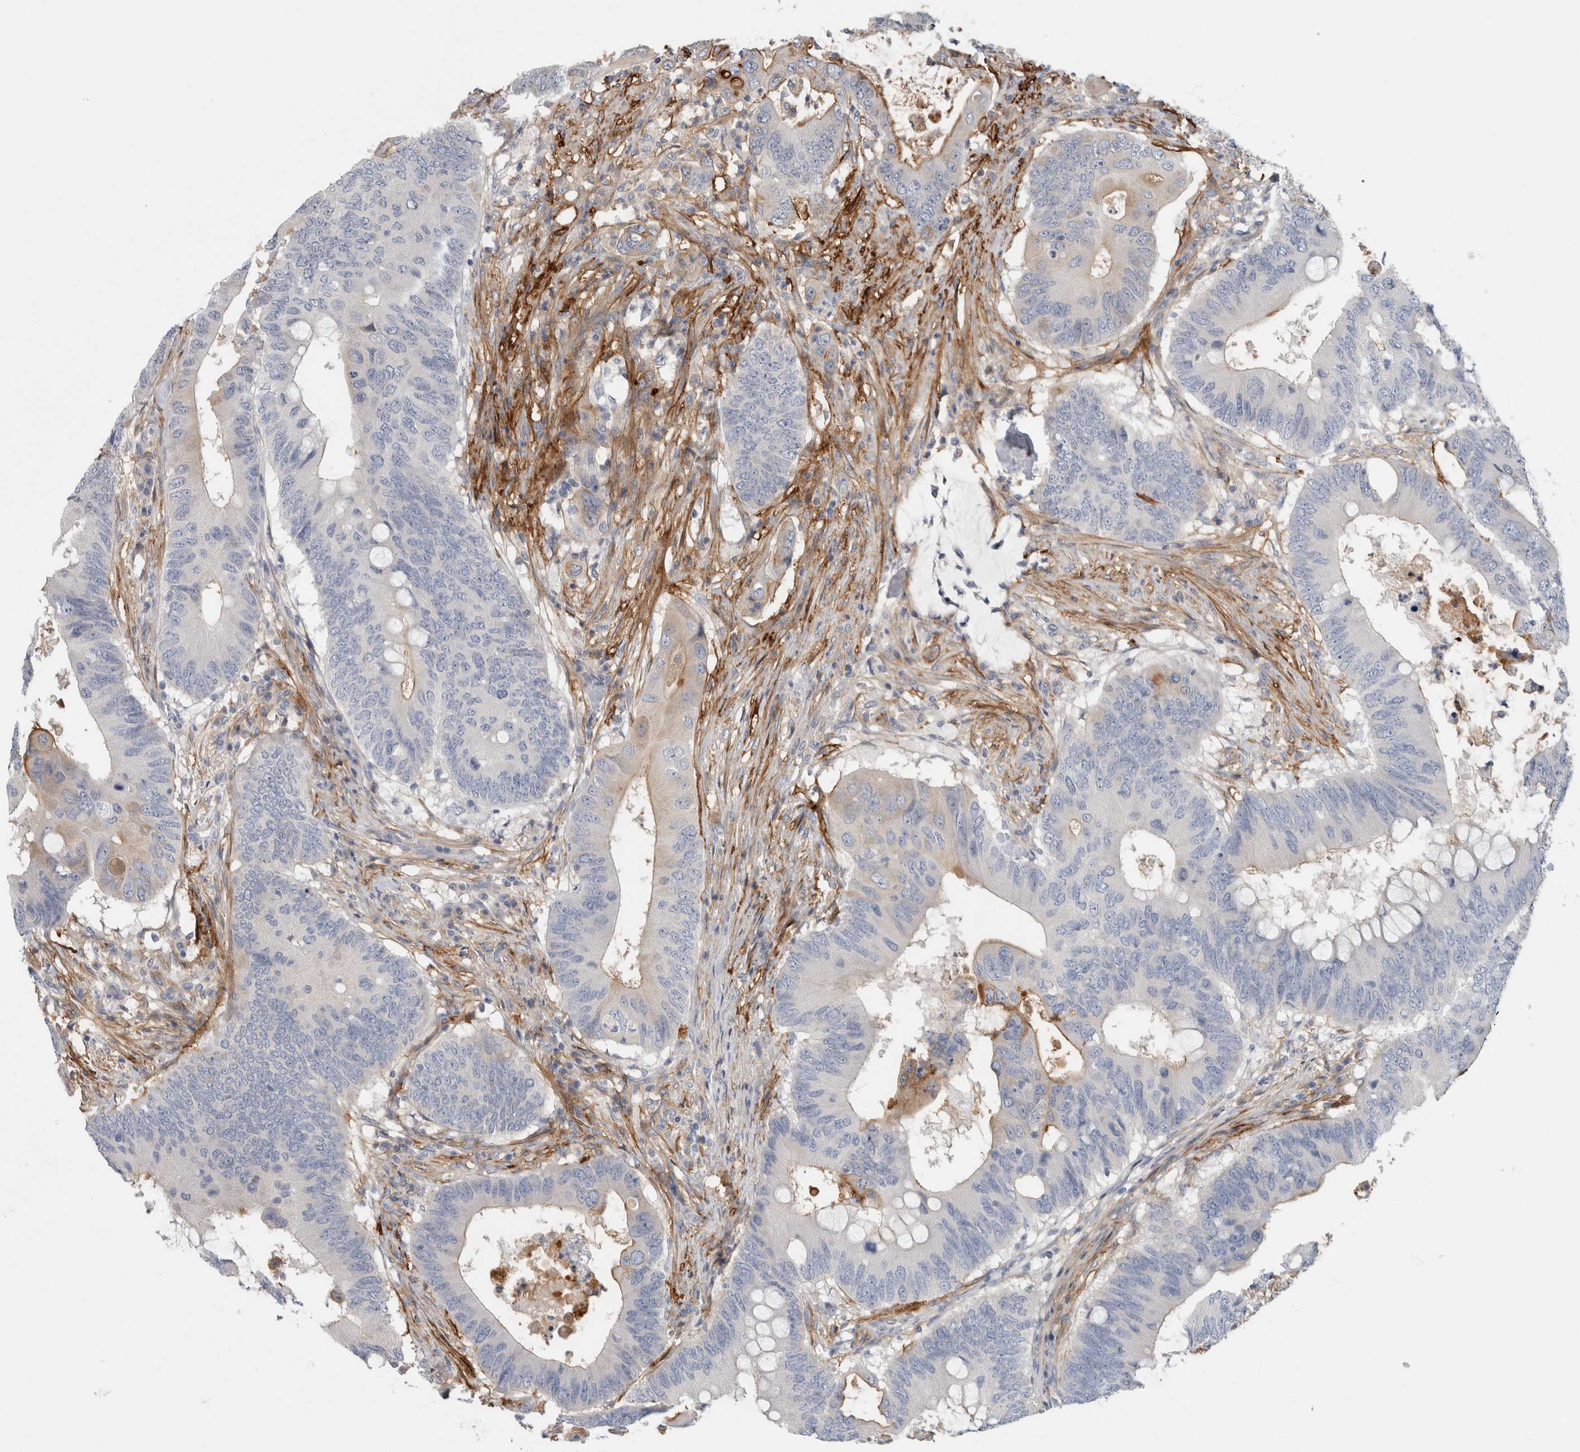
{"staining": {"intensity": "weak", "quantity": "<25%", "location": "cytoplasmic/membranous"}, "tissue": "colorectal cancer", "cell_type": "Tumor cells", "image_type": "cancer", "snomed": [{"axis": "morphology", "description": "Adenocarcinoma, NOS"}, {"axis": "topography", "description": "Colon"}], "caption": "Immunohistochemistry (IHC) image of neoplastic tissue: human adenocarcinoma (colorectal) stained with DAB reveals no significant protein staining in tumor cells.", "gene": "CD55", "patient": {"sex": "male", "age": 71}}